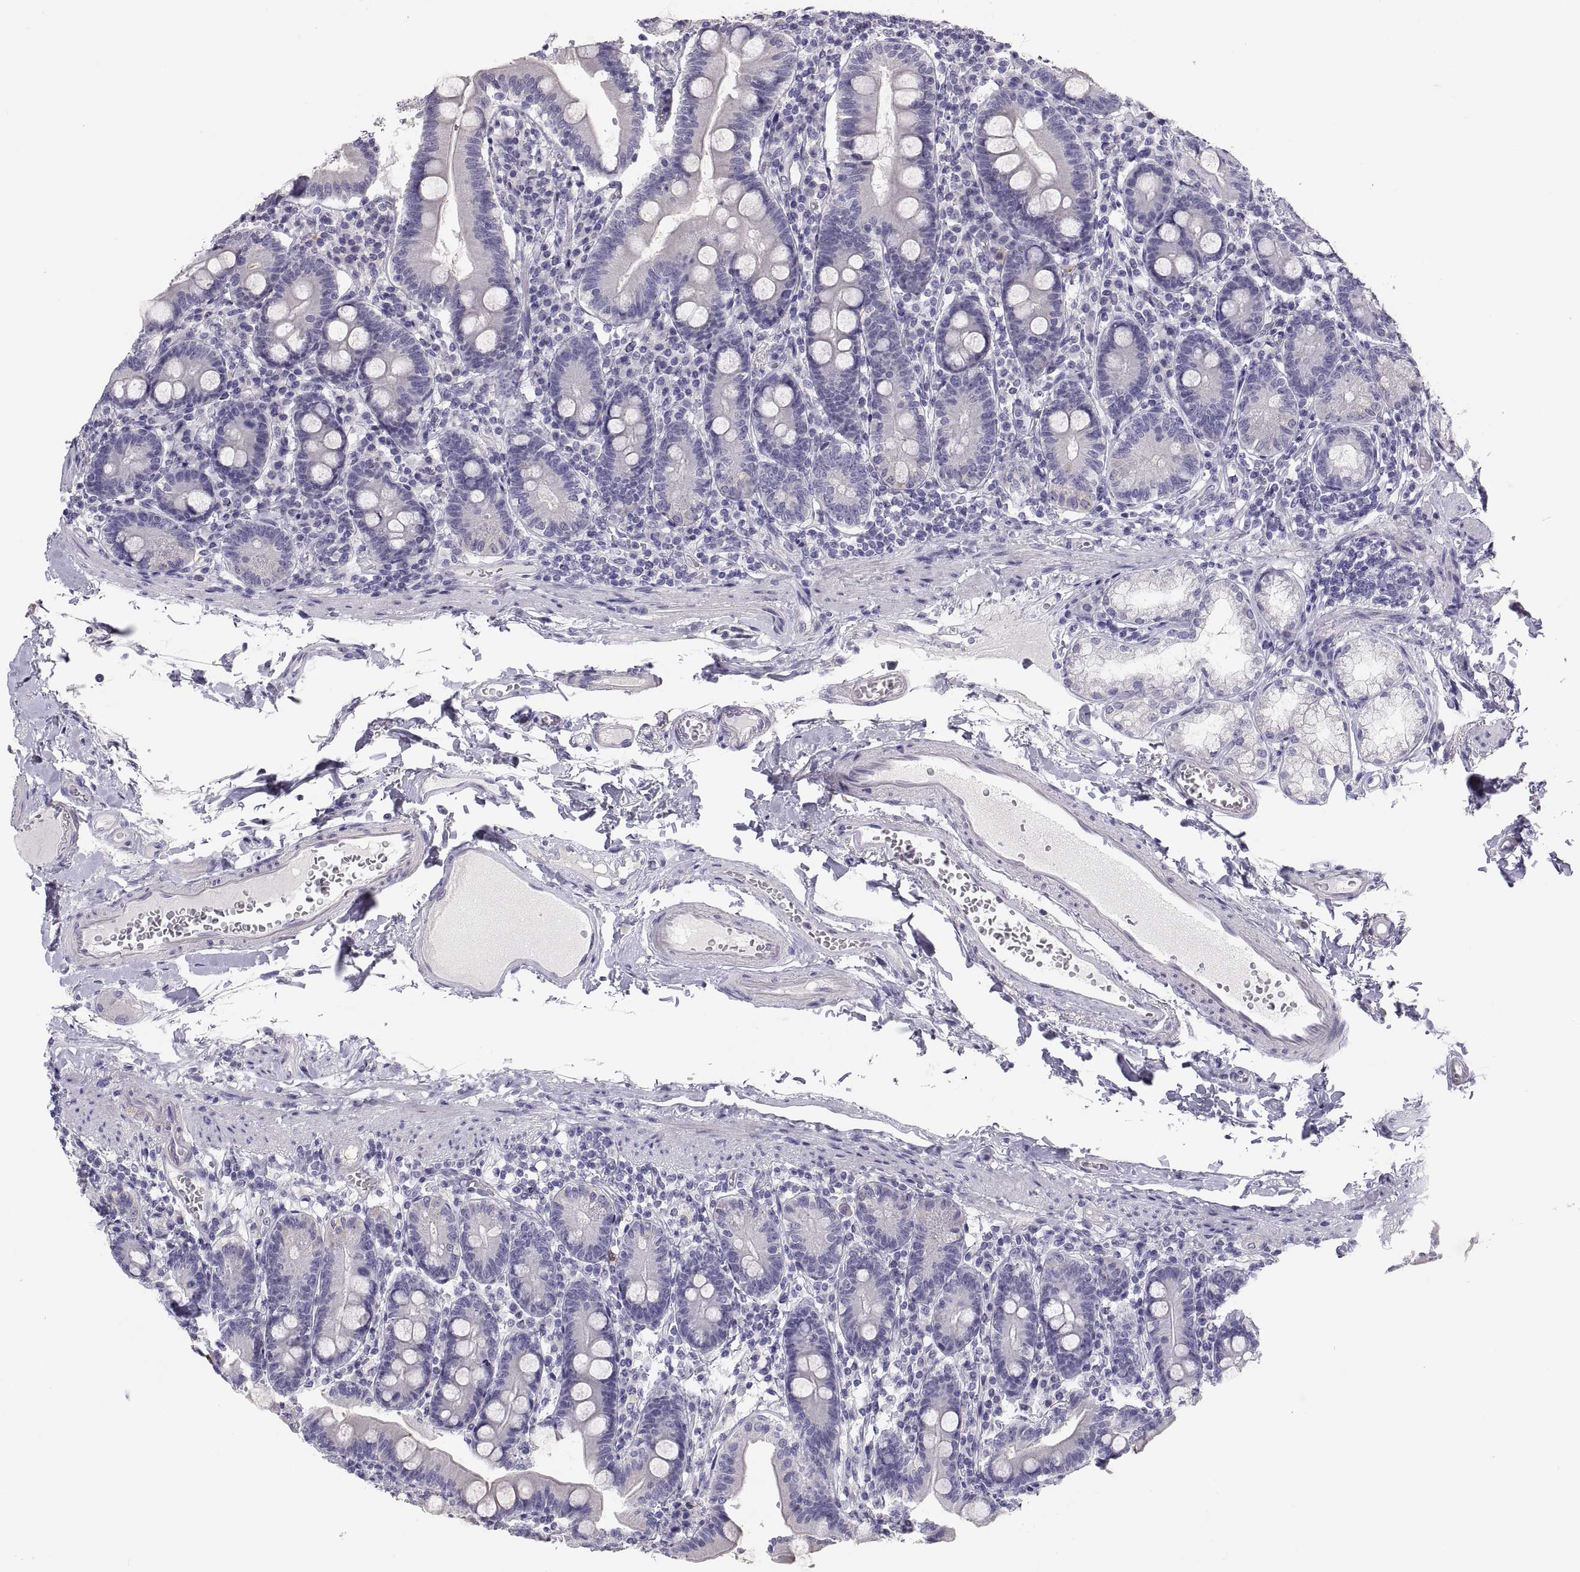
{"staining": {"intensity": "negative", "quantity": "none", "location": "none"}, "tissue": "duodenum", "cell_type": "Glandular cells", "image_type": "normal", "snomed": [{"axis": "morphology", "description": "Normal tissue, NOS"}, {"axis": "topography", "description": "Duodenum"}], "caption": "Duodenum stained for a protein using IHC displays no expression glandular cells.", "gene": "STRC", "patient": {"sex": "female", "age": 67}}